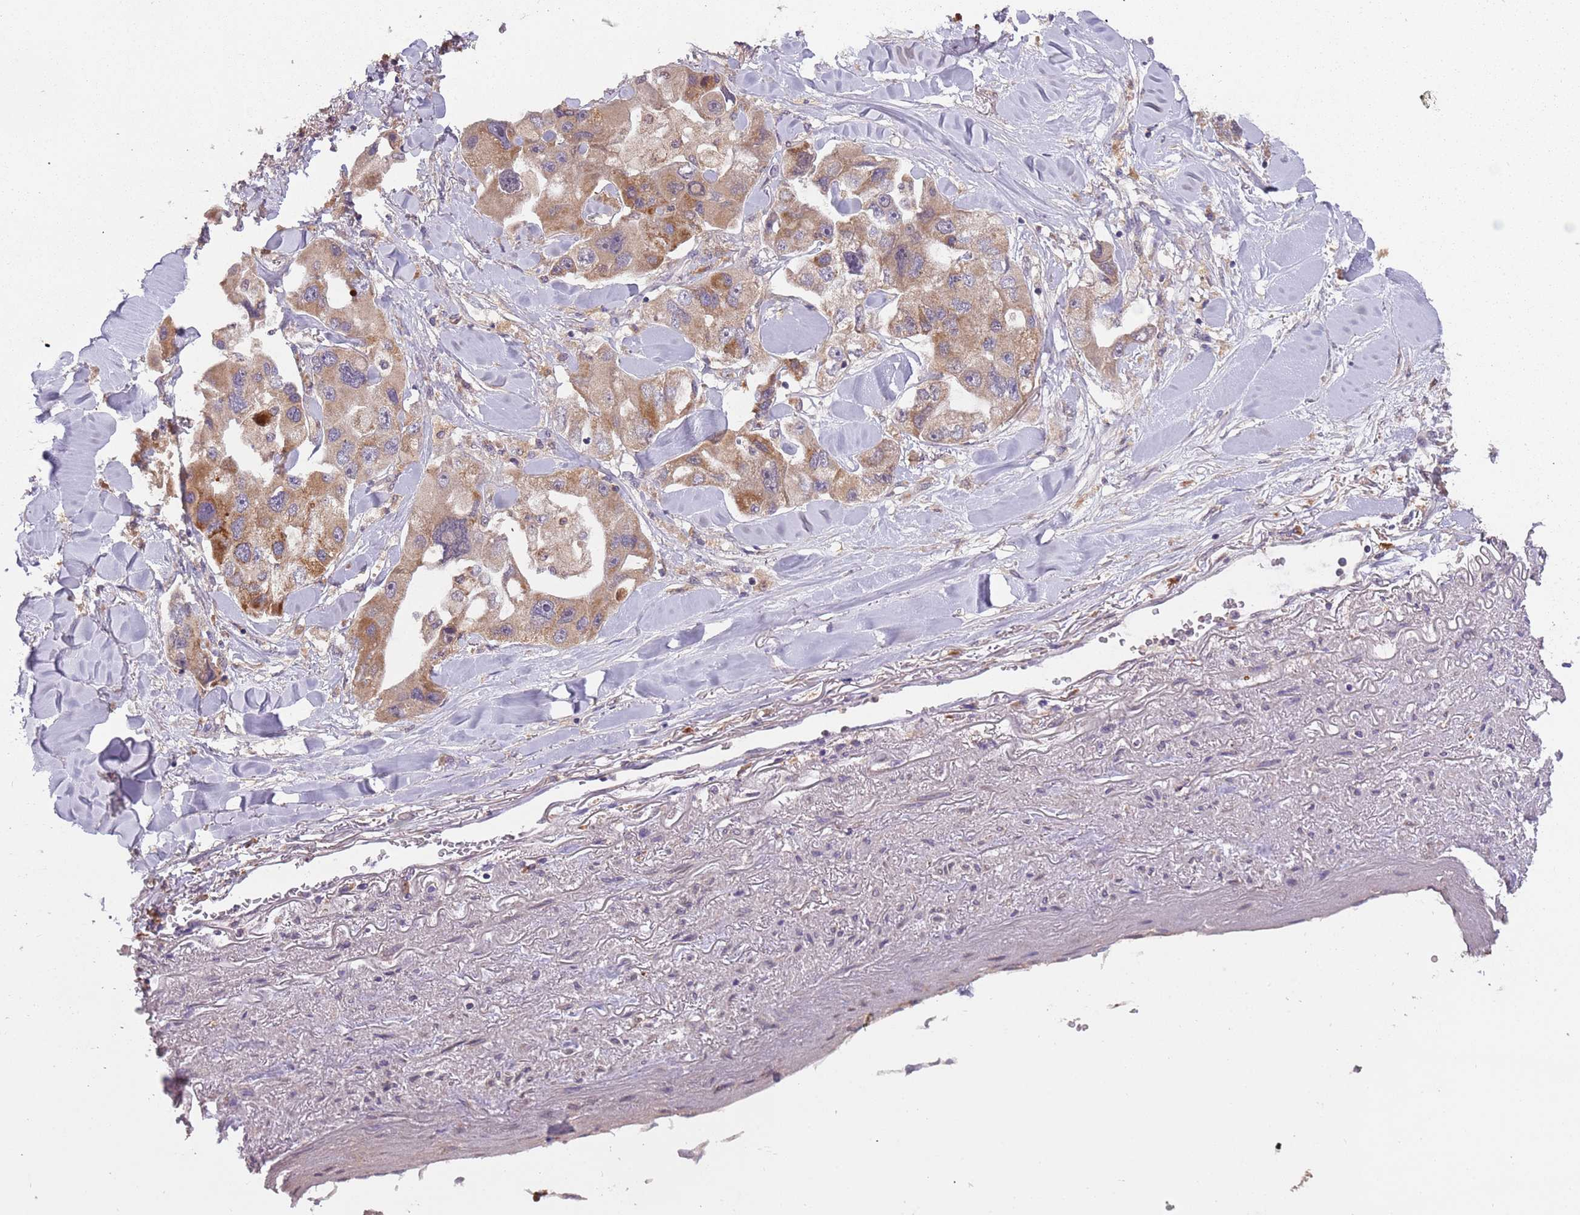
{"staining": {"intensity": "strong", "quantity": ">75%", "location": "cytoplasmic/membranous"}, "tissue": "lung cancer", "cell_type": "Tumor cells", "image_type": "cancer", "snomed": [{"axis": "morphology", "description": "Adenocarcinoma, NOS"}, {"axis": "topography", "description": "Lung"}], "caption": "A brown stain highlights strong cytoplasmic/membranous staining of a protein in human lung cancer tumor cells.", "gene": "FECH", "patient": {"sex": "female", "age": 54}}